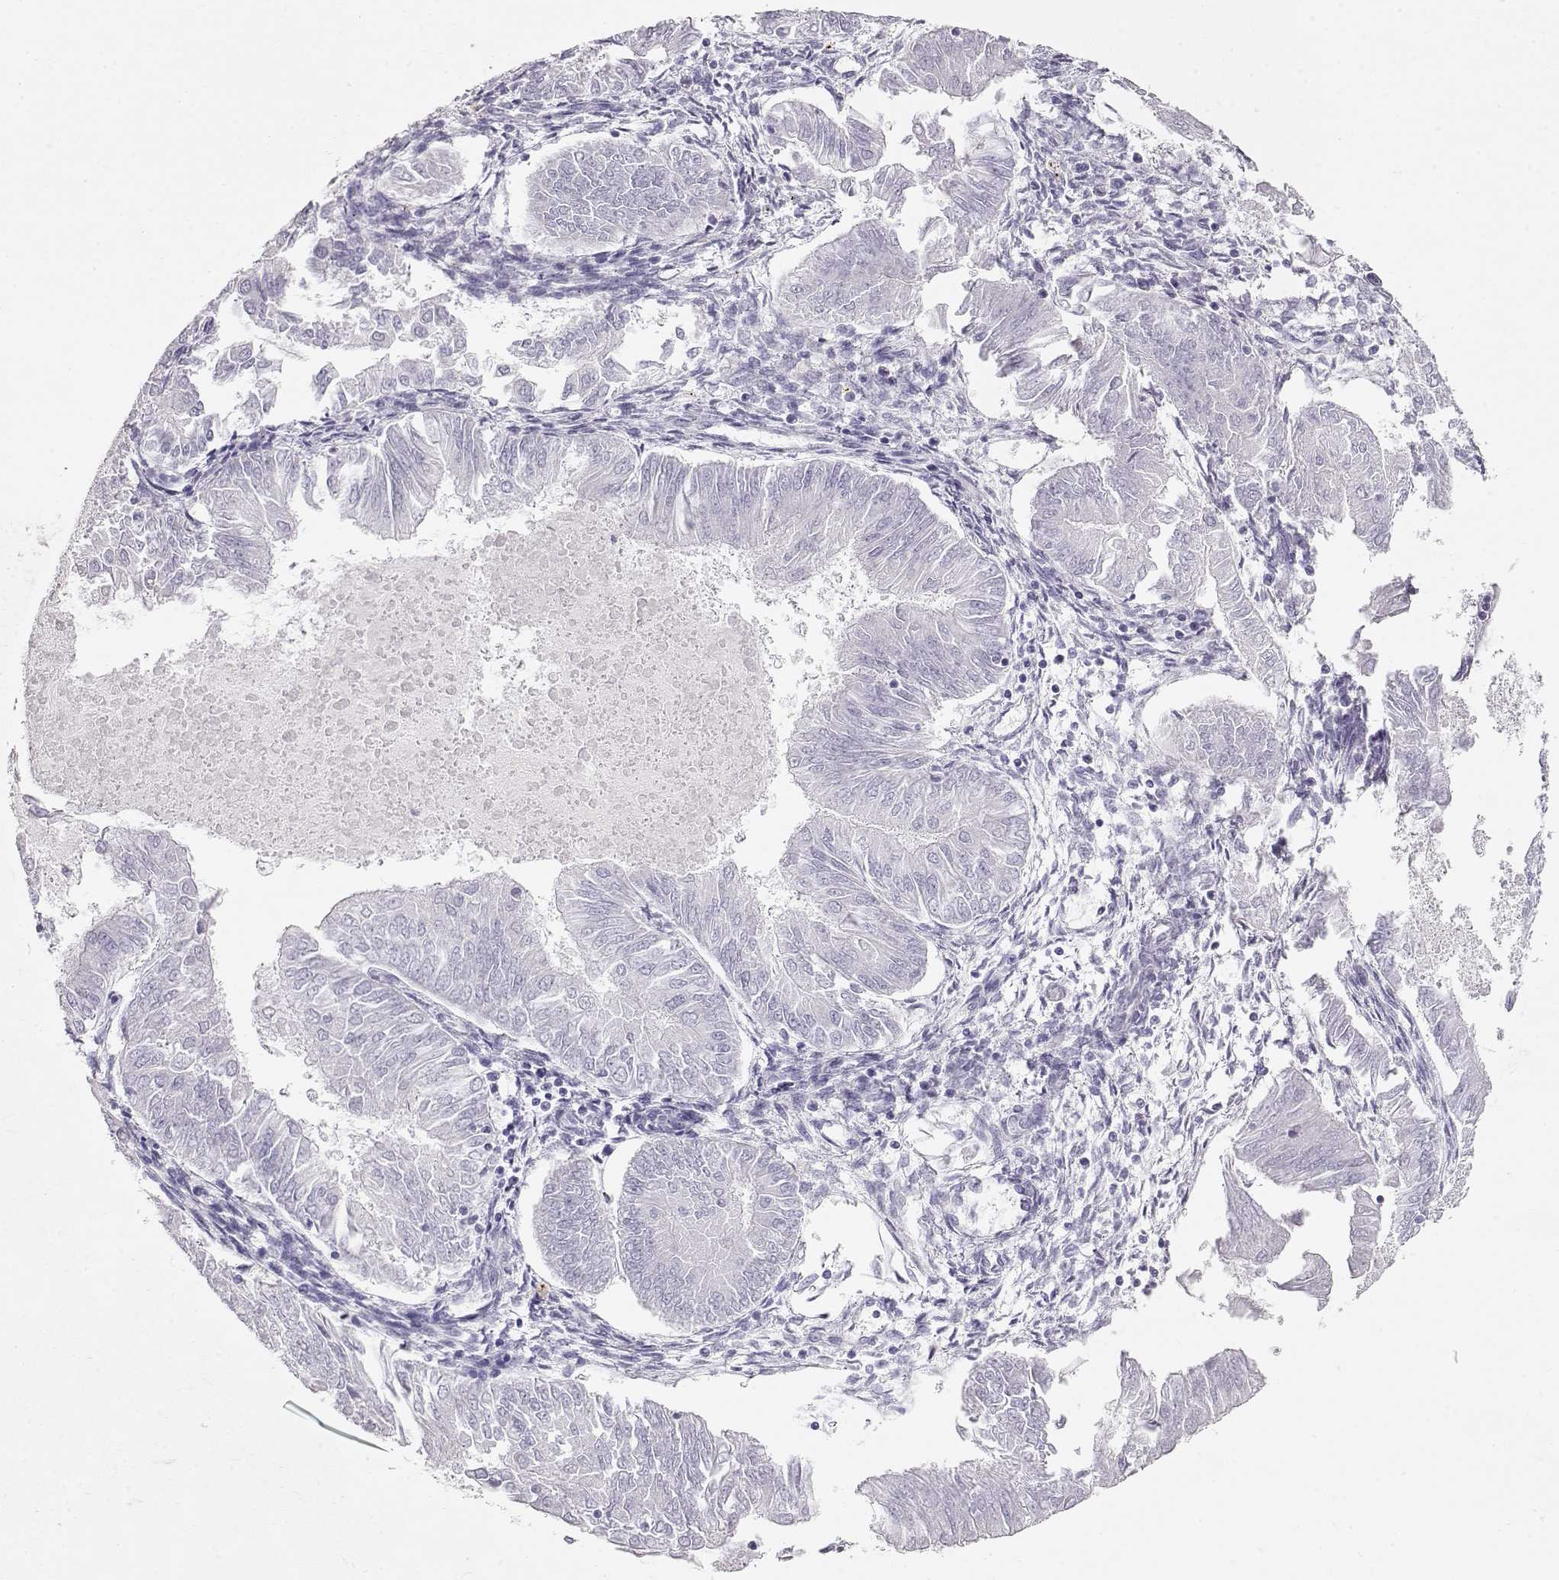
{"staining": {"intensity": "negative", "quantity": "none", "location": "none"}, "tissue": "endometrial cancer", "cell_type": "Tumor cells", "image_type": "cancer", "snomed": [{"axis": "morphology", "description": "Adenocarcinoma, NOS"}, {"axis": "topography", "description": "Endometrium"}], "caption": "Protein analysis of endometrial cancer displays no significant positivity in tumor cells.", "gene": "ACTN2", "patient": {"sex": "female", "age": 53}}